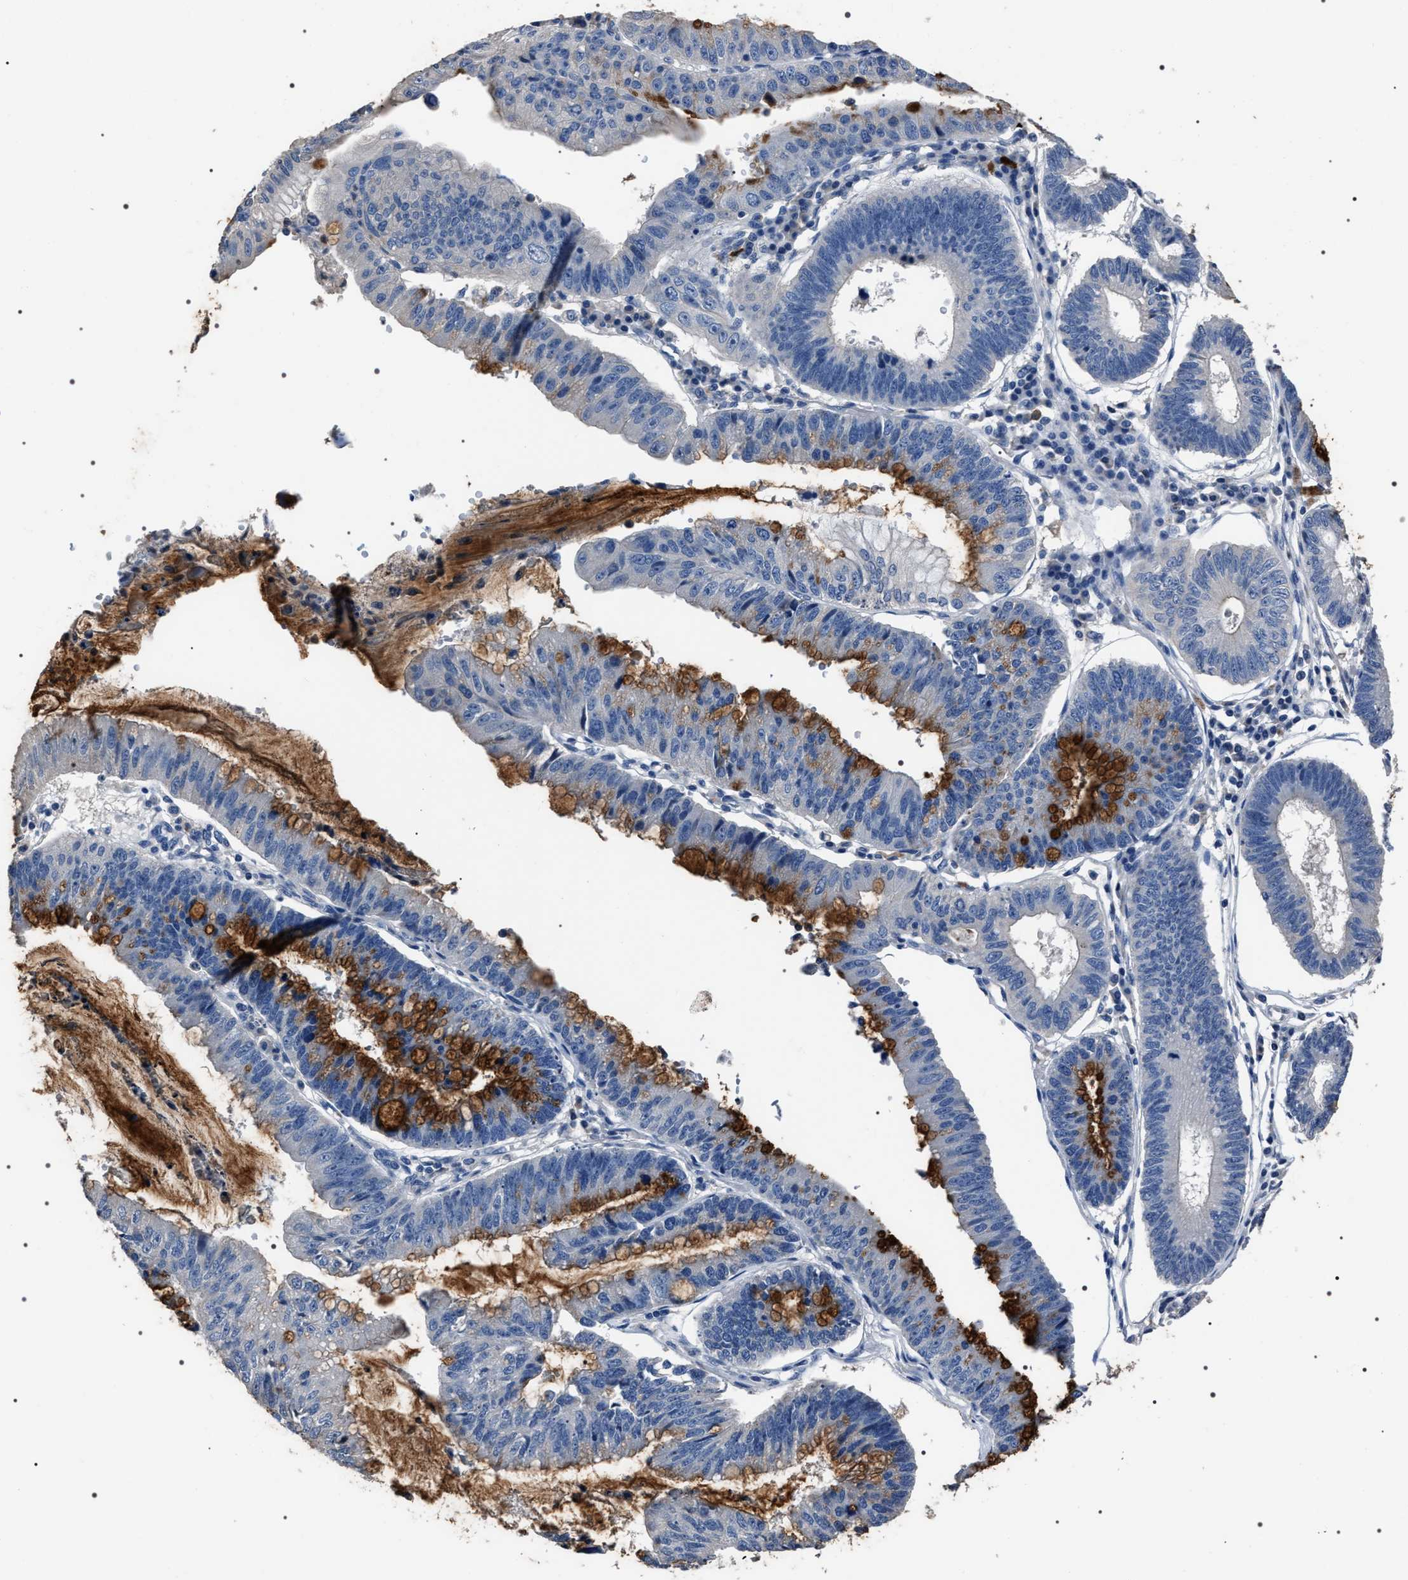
{"staining": {"intensity": "moderate", "quantity": "<25%", "location": "cytoplasmic/membranous"}, "tissue": "stomach cancer", "cell_type": "Tumor cells", "image_type": "cancer", "snomed": [{"axis": "morphology", "description": "Adenocarcinoma, NOS"}, {"axis": "topography", "description": "Stomach"}], "caption": "About <25% of tumor cells in human stomach cancer reveal moderate cytoplasmic/membranous protein staining as visualized by brown immunohistochemical staining.", "gene": "TRIM54", "patient": {"sex": "male", "age": 59}}